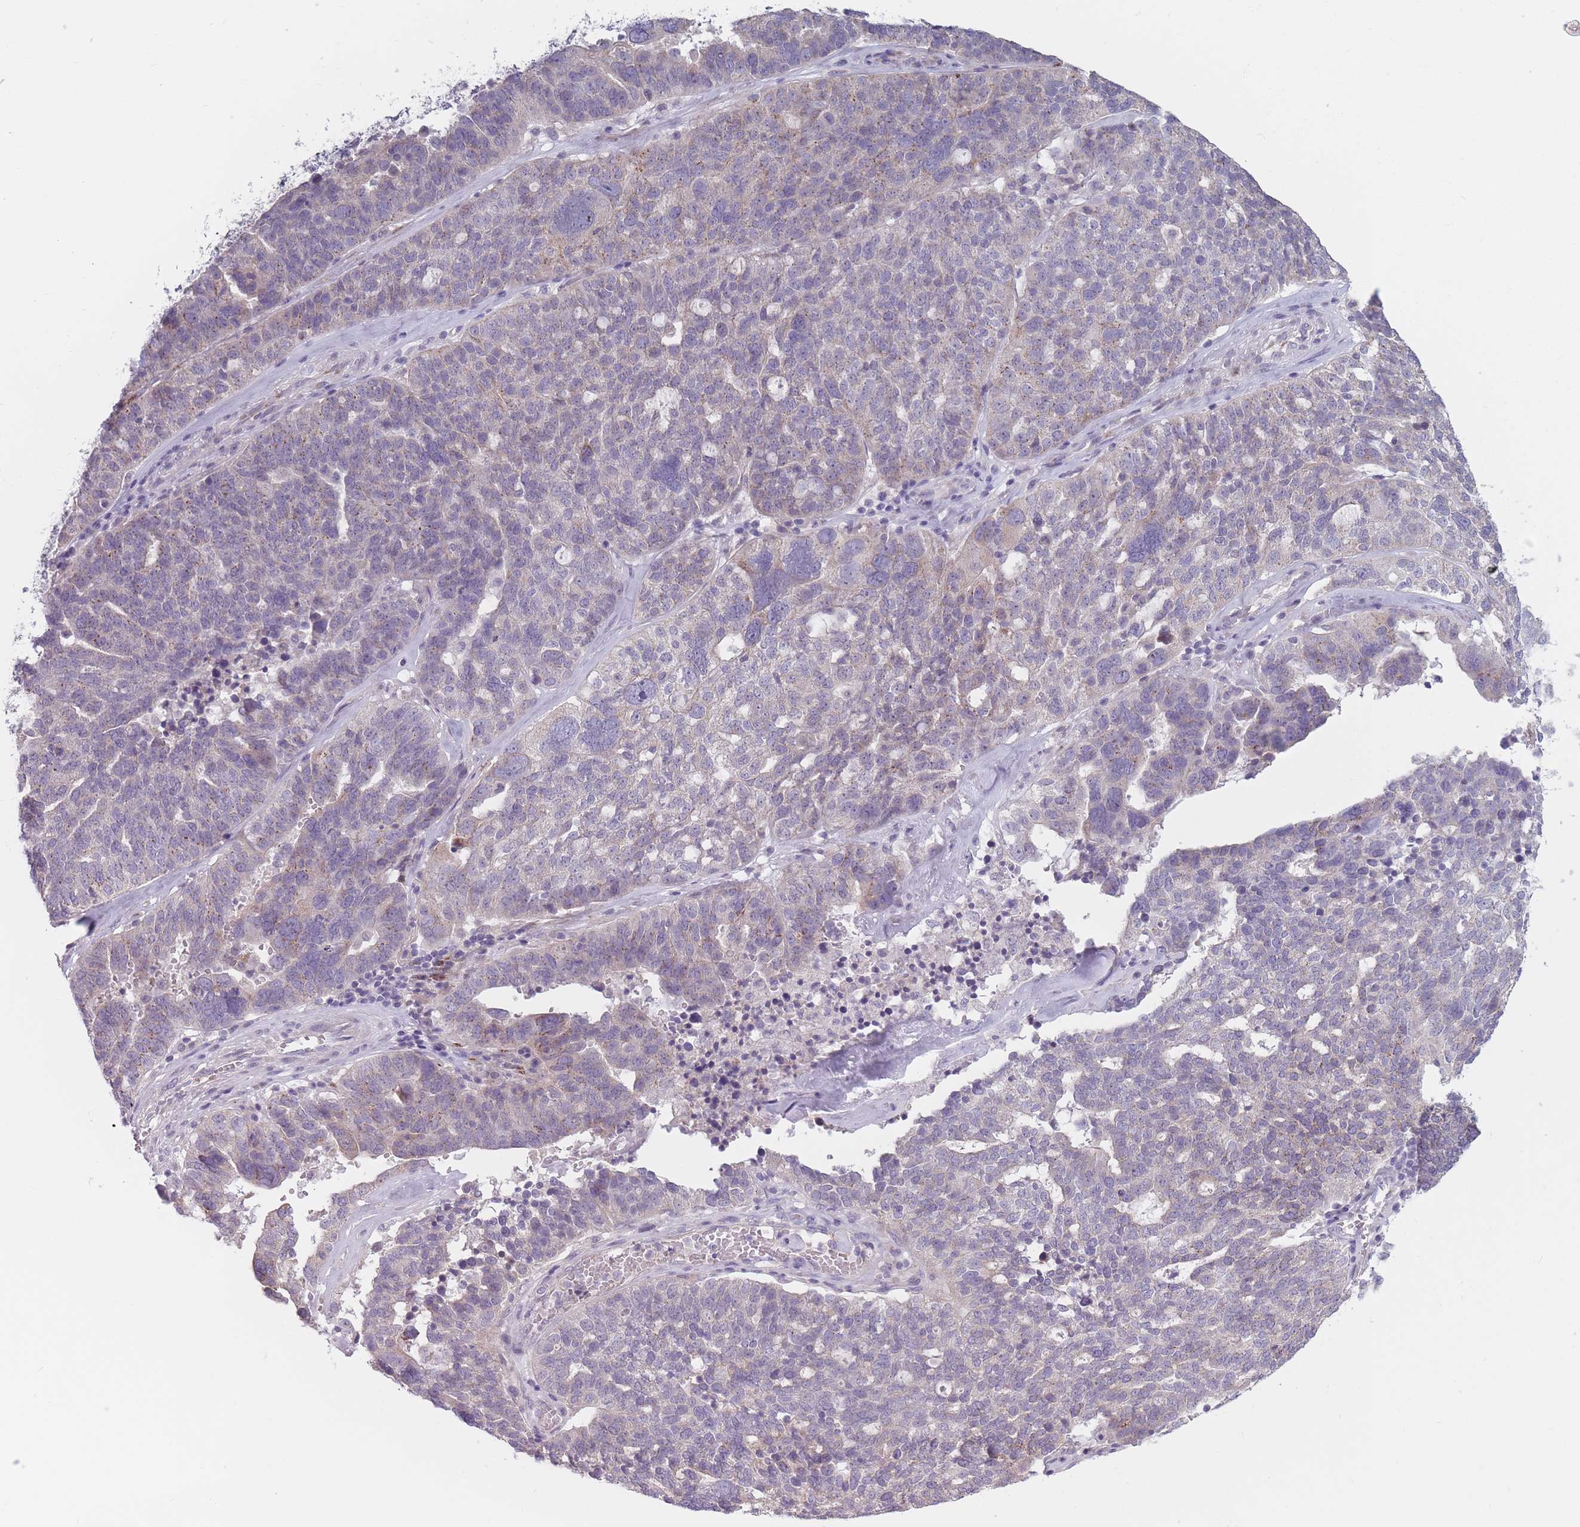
{"staining": {"intensity": "negative", "quantity": "none", "location": "none"}, "tissue": "ovarian cancer", "cell_type": "Tumor cells", "image_type": "cancer", "snomed": [{"axis": "morphology", "description": "Cystadenocarcinoma, serous, NOS"}, {"axis": "topography", "description": "Ovary"}], "caption": "Immunohistochemical staining of human ovarian cancer (serous cystadenocarcinoma) demonstrates no significant expression in tumor cells.", "gene": "AKAIN1", "patient": {"sex": "female", "age": 59}}